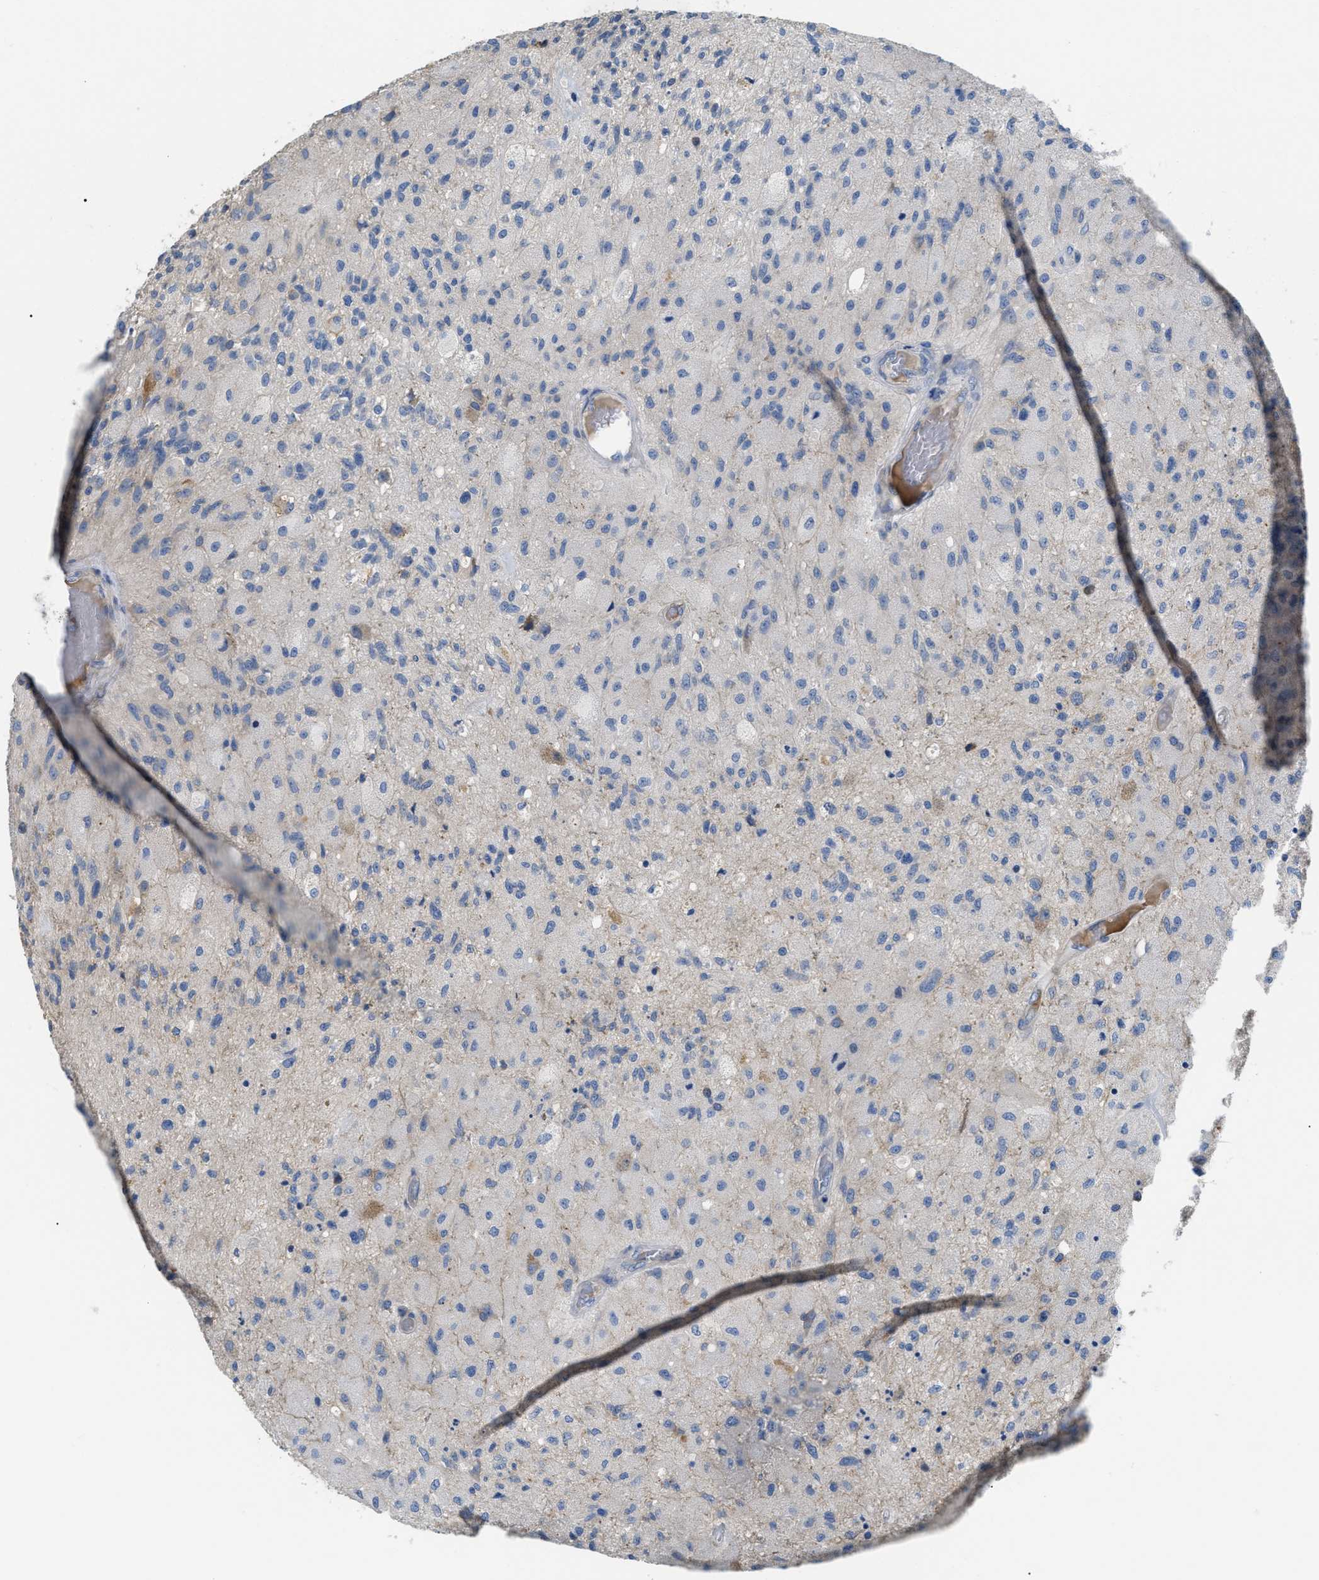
{"staining": {"intensity": "negative", "quantity": "none", "location": "none"}, "tissue": "glioma", "cell_type": "Tumor cells", "image_type": "cancer", "snomed": [{"axis": "morphology", "description": "Normal tissue, NOS"}, {"axis": "morphology", "description": "Glioma, malignant, High grade"}, {"axis": "topography", "description": "Cerebral cortex"}], "caption": "Image shows no significant protein positivity in tumor cells of glioma. (IHC, brightfield microscopy, high magnification).", "gene": "DHX58", "patient": {"sex": "male", "age": 77}}